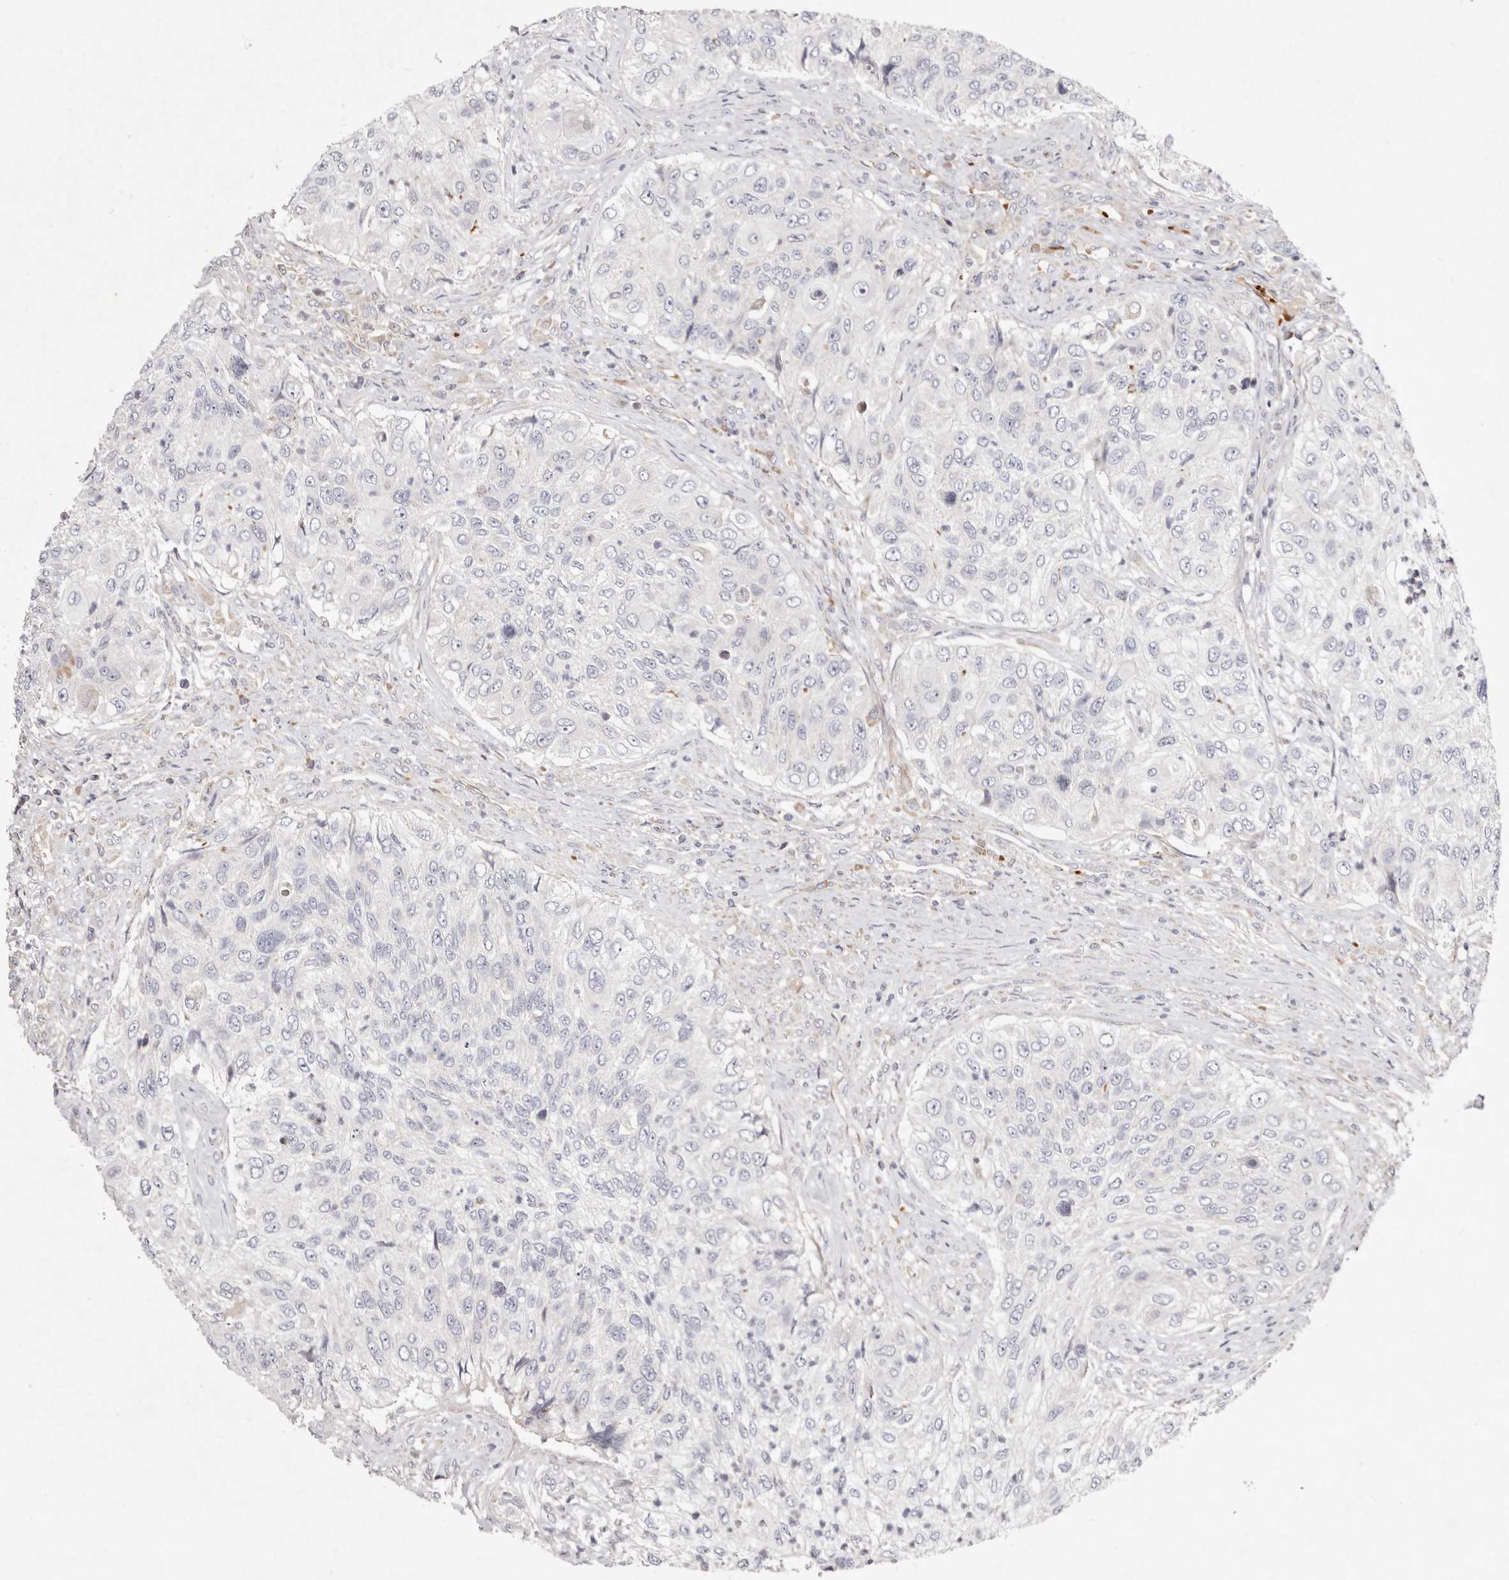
{"staining": {"intensity": "negative", "quantity": "none", "location": "none"}, "tissue": "urothelial cancer", "cell_type": "Tumor cells", "image_type": "cancer", "snomed": [{"axis": "morphology", "description": "Urothelial carcinoma, High grade"}, {"axis": "topography", "description": "Urinary bladder"}], "caption": "There is no significant staining in tumor cells of high-grade urothelial carcinoma.", "gene": "SLC25A20", "patient": {"sex": "female", "age": 60}}